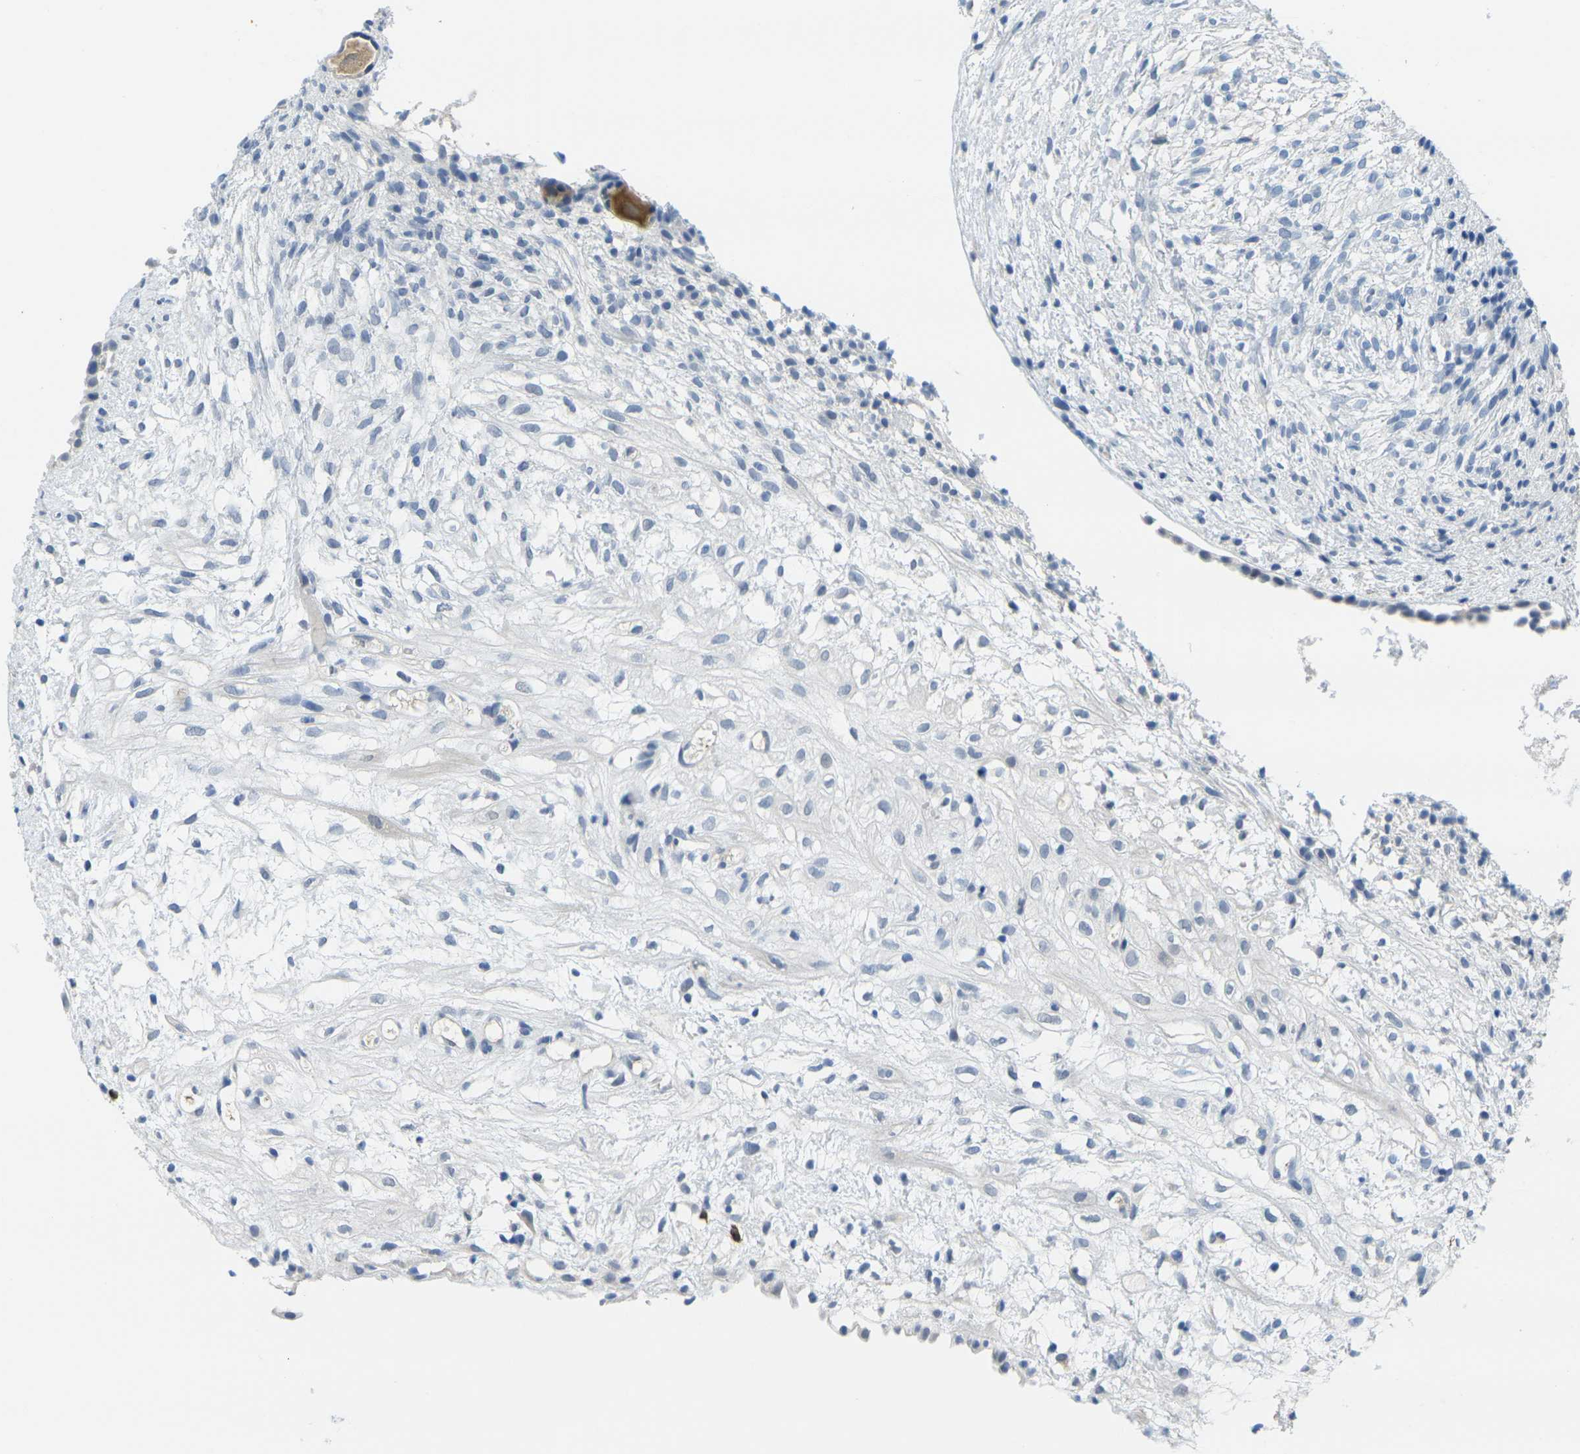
{"staining": {"intensity": "strong", "quantity": ">75%", "location": "cytoplasmic/membranous"}, "tissue": "ovary", "cell_type": "Follicle cells", "image_type": "normal", "snomed": [{"axis": "morphology", "description": "Normal tissue, NOS"}, {"axis": "morphology", "description": "Cyst, NOS"}, {"axis": "topography", "description": "Ovary"}], "caption": "A high amount of strong cytoplasmic/membranous staining is seen in approximately >75% of follicle cells in normal ovary. (brown staining indicates protein expression, while blue staining denotes nuclei).", "gene": "GPR15", "patient": {"sex": "female", "age": 18}}